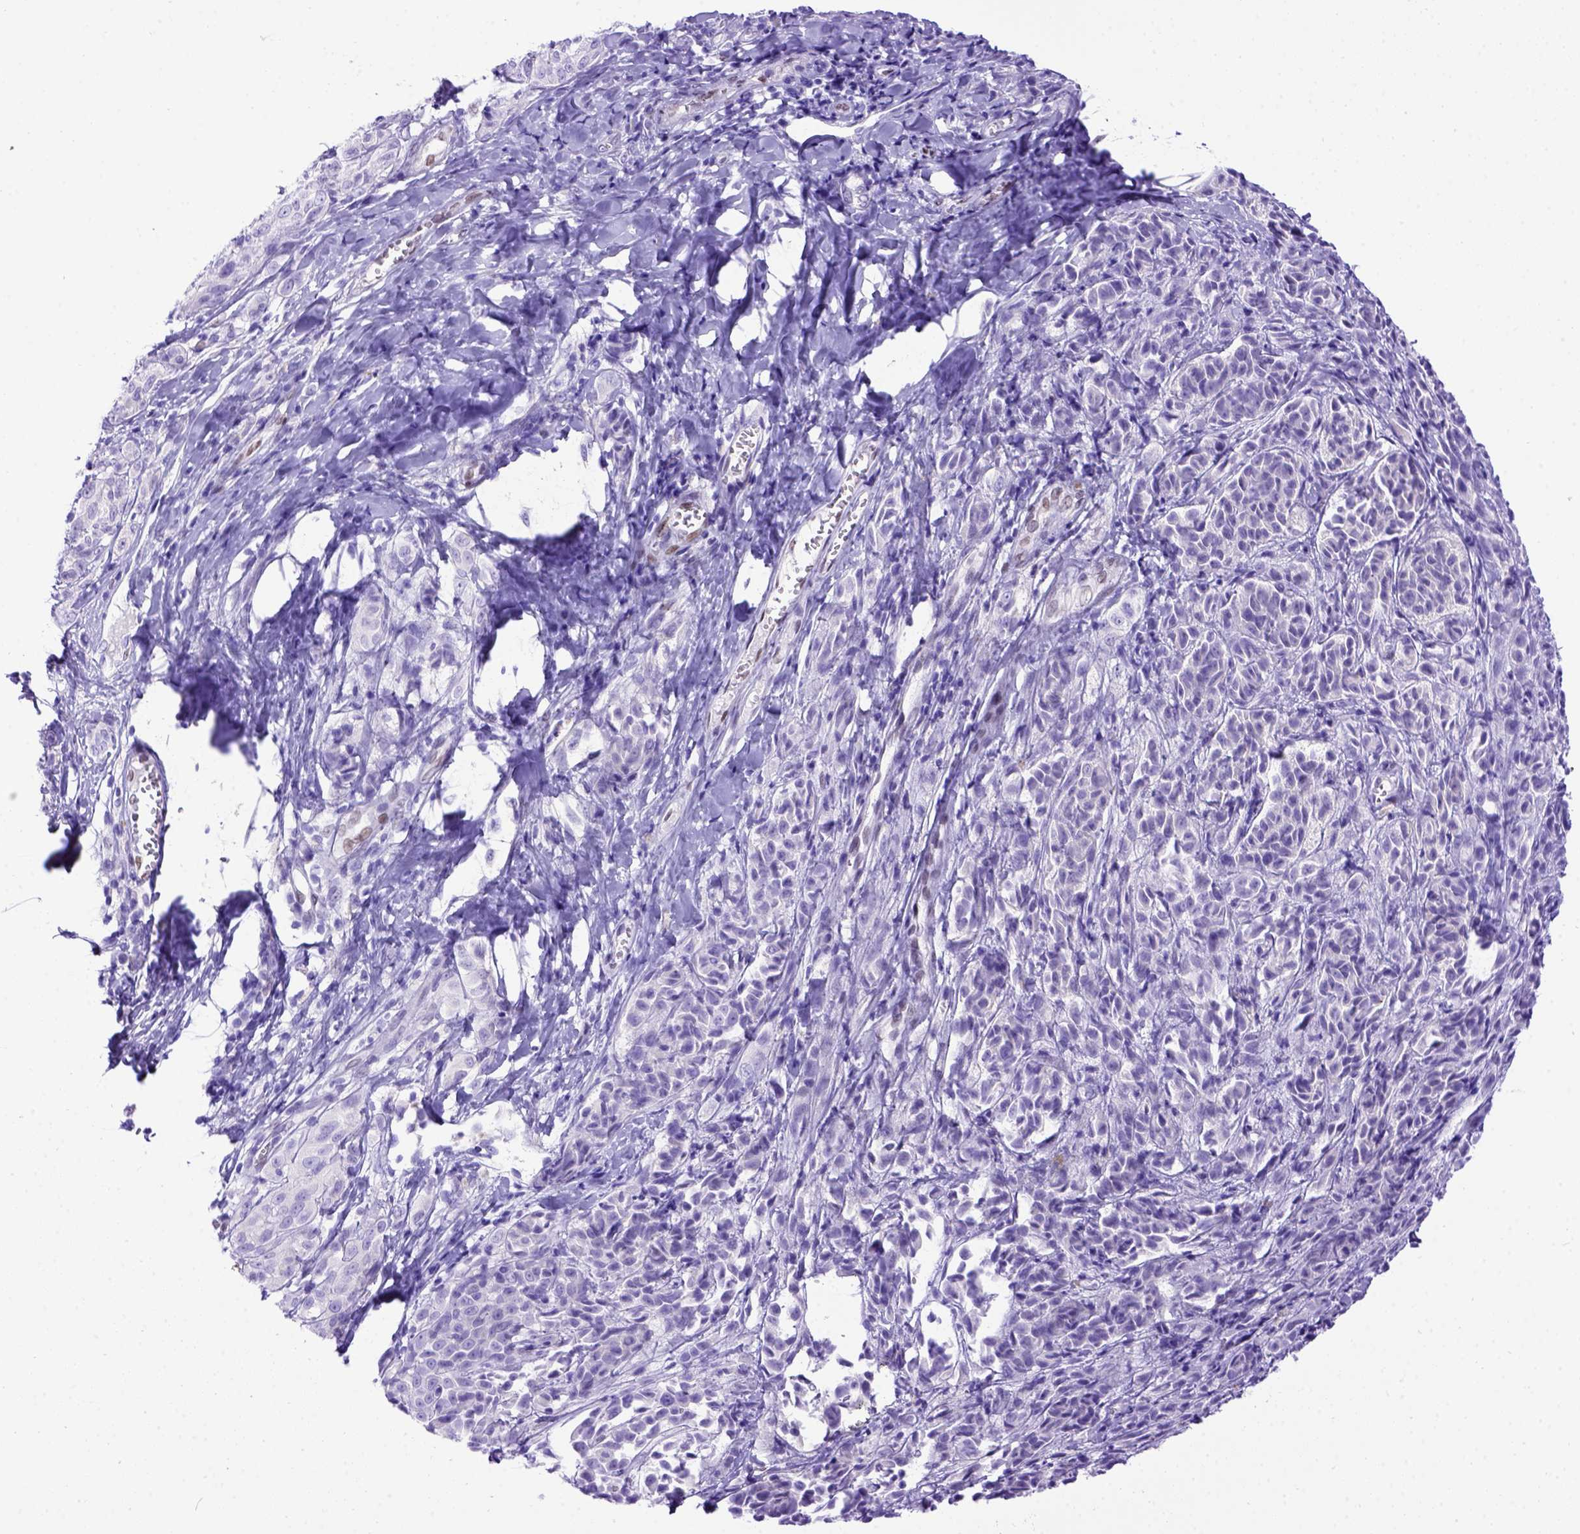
{"staining": {"intensity": "negative", "quantity": "none", "location": "none"}, "tissue": "melanoma", "cell_type": "Tumor cells", "image_type": "cancer", "snomed": [{"axis": "morphology", "description": "Malignant melanoma, NOS"}, {"axis": "topography", "description": "Skin"}], "caption": "Melanoma stained for a protein using immunohistochemistry (IHC) reveals no staining tumor cells.", "gene": "MEOX2", "patient": {"sex": "male", "age": 89}}